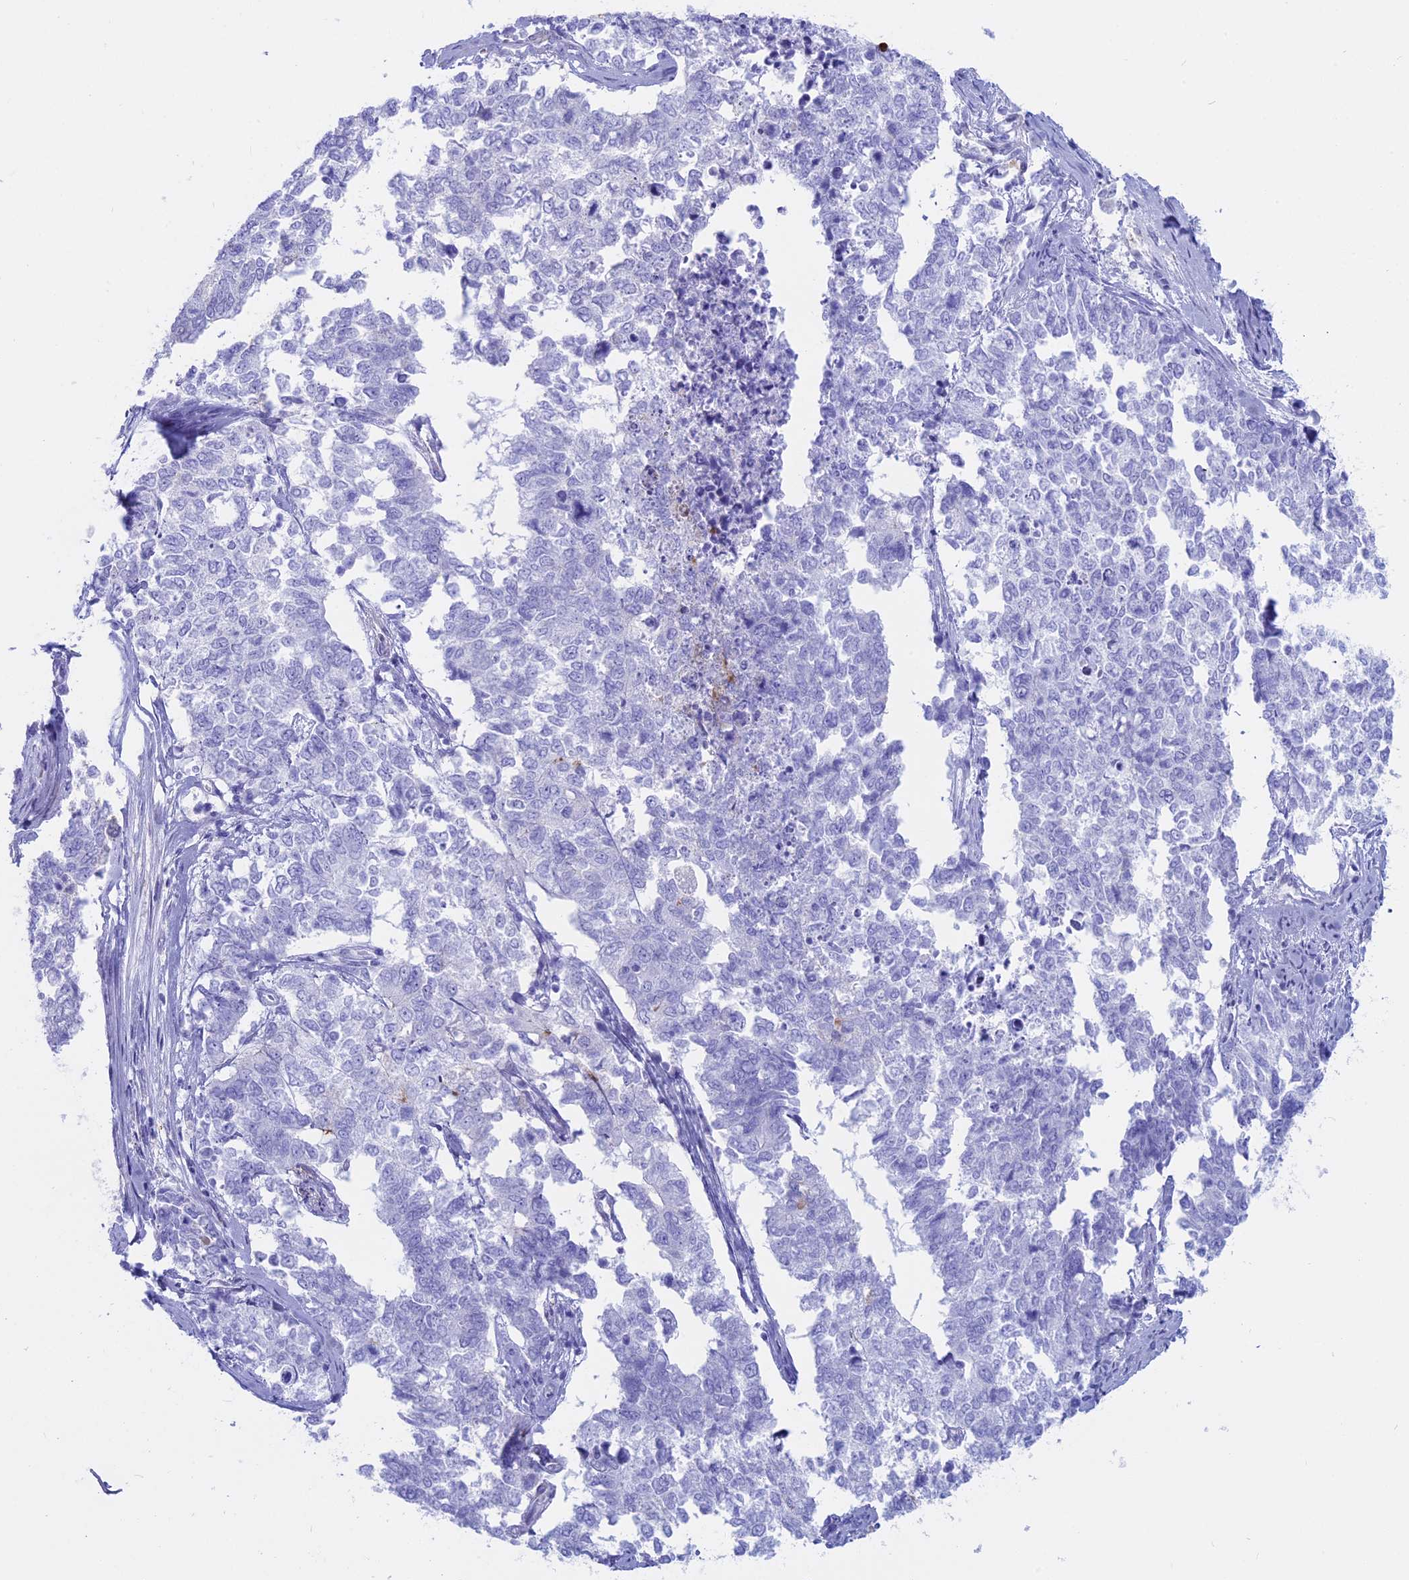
{"staining": {"intensity": "negative", "quantity": "none", "location": "none"}, "tissue": "cervical cancer", "cell_type": "Tumor cells", "image_type": "cancer", "snomed": [{"axis": "morphology", "description": "Squamous cell carcinoma, NOS"}, {"axis": "topography", "description": "Cervix"}], "caption": "Immunohistochemistry (IHC) image of cervical squamous cell carcinoma stained for a protein (brown), which exhibits no positivity in tumor cells. (Brightfield microscopy of DAB (3,3'-diaminobenzidine) immunohistochemistry at high magnification).", "gene": "OR2AE1", "patient": {"sex": "female", "age": 63}}